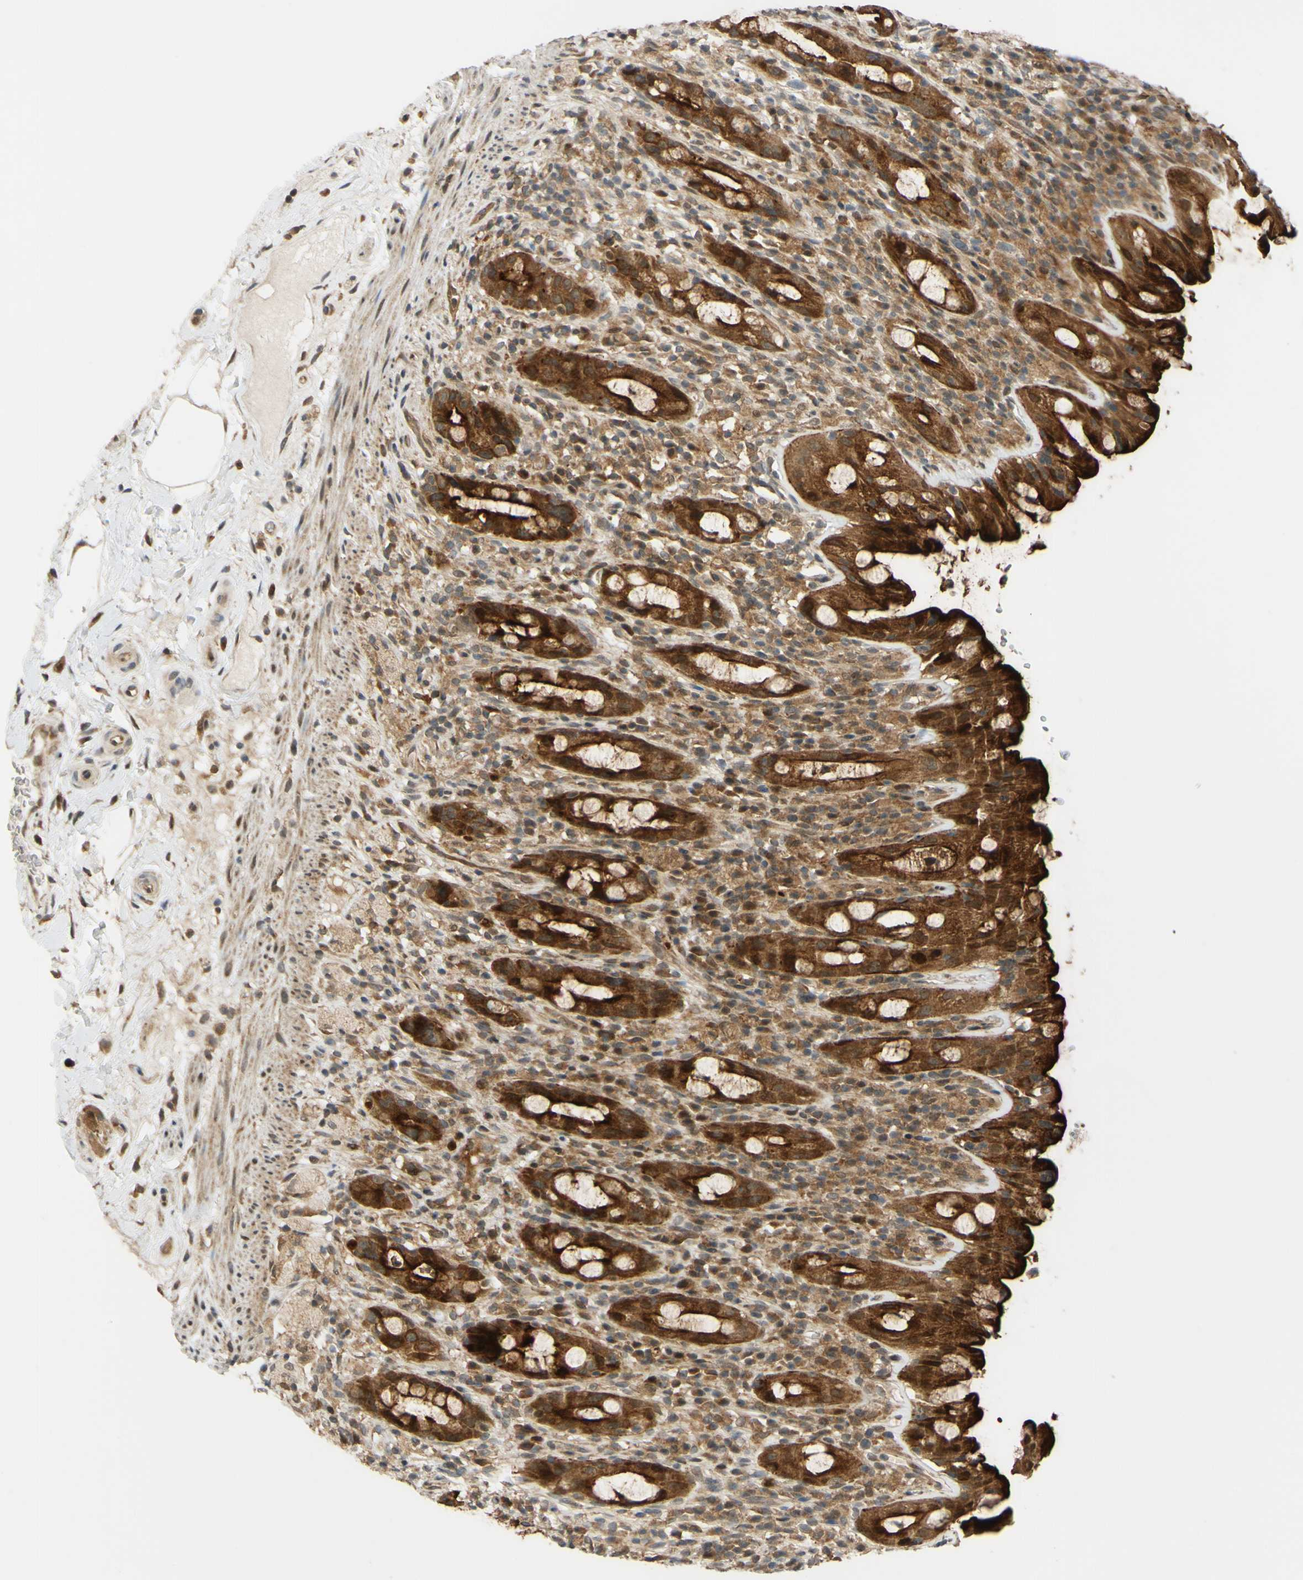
{"staining": {"intensity": "strong", "quantity": ">75%", "location": "cytoplasmic/membranous"}, "tissue": "rectum", "cell_type": "Glandular cells", "image_type": "normal", "snomed": [{"axis": "morphology", "description": "Normal tissue, NOS"}, {"axis": "topography", "description": "Rectum"}], "caption": "This photomicrograph shows IHC staining of normal rectum, with high strong cytoplasmic/membranous staining in approximately >75% of glandular cells.", "gene": "ABCC8", "patient": {"sex": "male", "age": 44}}